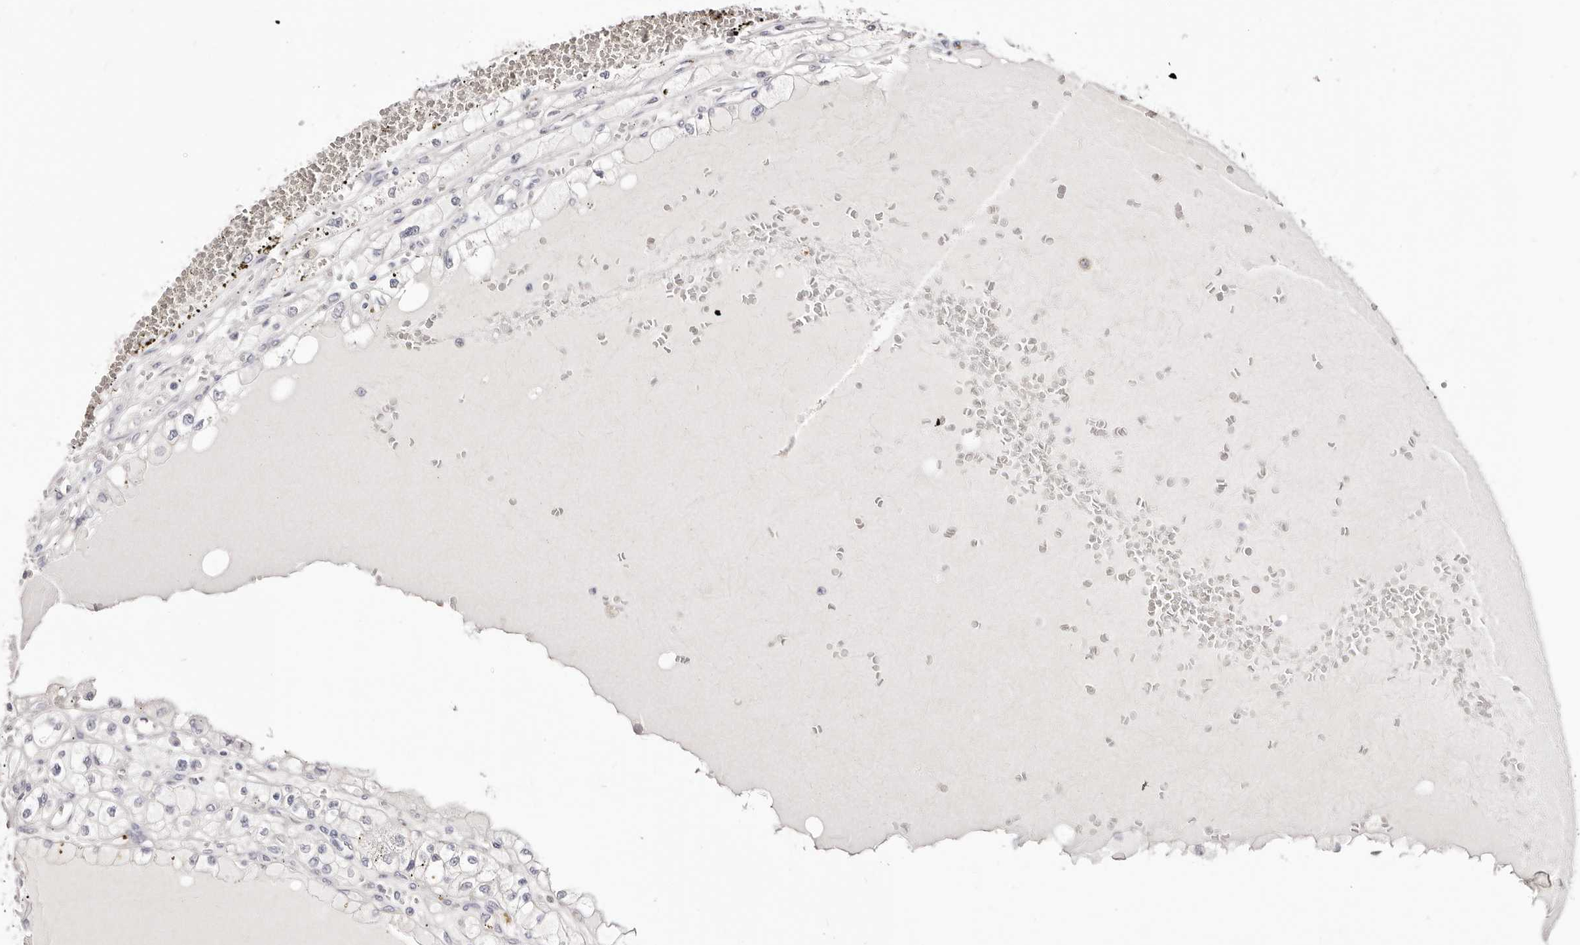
{"staining": {"intensity": "negative", "quantity": "none", "location": "none"}, "tissue": "renal cancer", "cell_type": "Tumor cells", "image_type": "cancer", "snomed": [{"axis": "morphology", "description": "Adenocarcinoma, NOS"}, {"axis": "topography", "description": "Kidney"}], "caption": "Renal adenocarcinoma stained for a protein using immunohistochemistry displays no positivity tumor cells.", "gene": "PF4", "patient": {"sex": "male", "age": 56}}